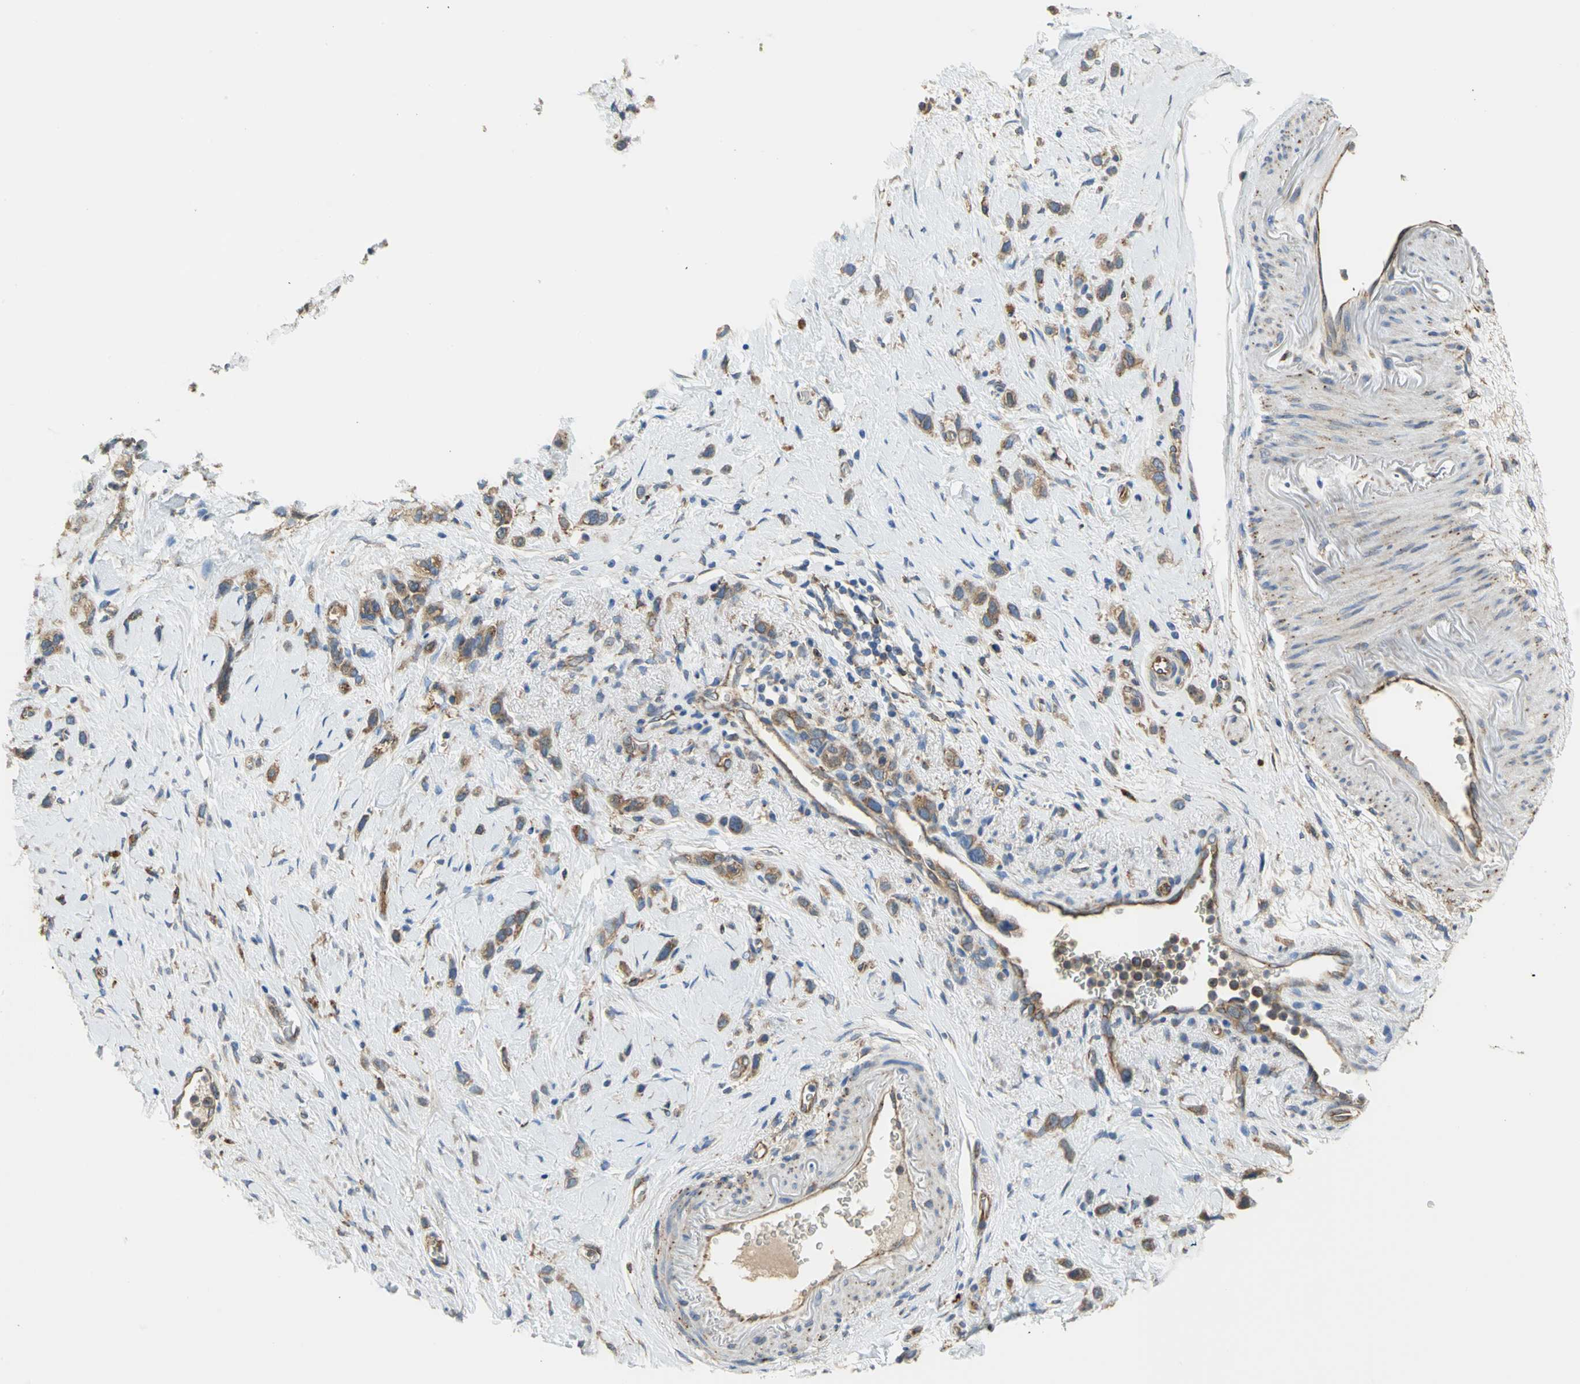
{"staining": {"intensity": "moderate", "quantity": ">75%", "location": "cytoplasmic/membranous"}, "tissue": "stomach cancer", "cell_type": "Tumor cells", "image_type": "cancer", "snomed": [{"axis": "morphology", "description": "Normal tissue, NOS"}, {"axis": "morphology", "description": "Adenocarcinoma, NOS"}, {"axis": "morphology", "description": "Adenocarcinoma, High grade"}, {"axis": "topography", "description": "Stomach, upper"}, {"axis": "topography", "description": "Stomach"}], "caption": "DAB (3,3'-diaminobenzidine) immunohistochemical staining of stomach adenocarcinoma exhibits moderate cytoplasmic/membranous protein positivity in about >75% of tumor cells. (Brightfield microscopy of DAB IHC at high magnification).", "gene": "DIAPH2", "patient": {"sex": "female", "age": 65}}